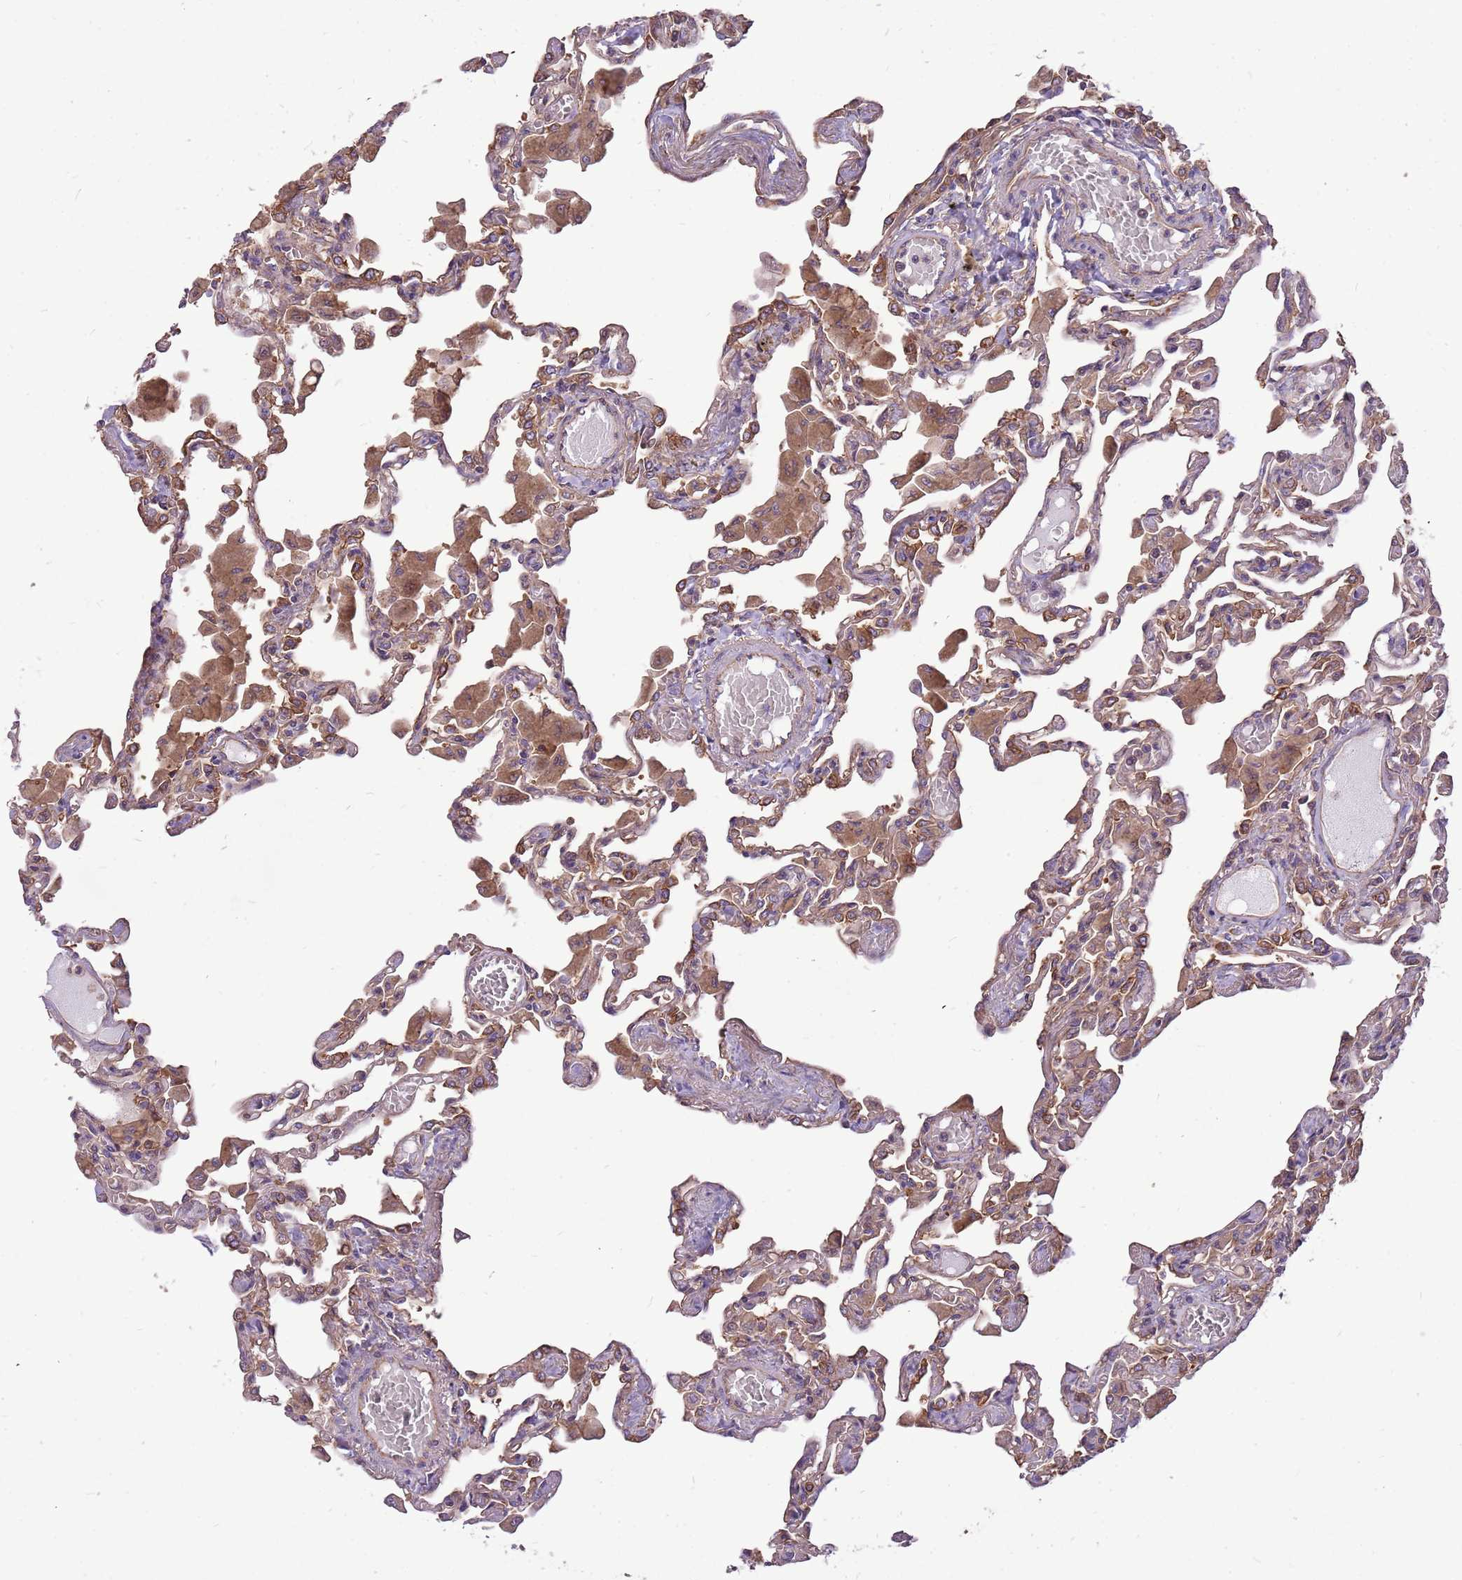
{"staining": {"intensity": "strong", "quantity": "25%-75%", "location": "cytoplasmic/membranous"}, "tissue": "lung", "cell_type": "Alveolar cells", "image_type": "normal", "snomed": [{"axis": "morphology", "description": "Normal tissue, NOS"}, {"axis": "topography", "description": "Bronchus"}, {"axis": "topography", "description": "Lung"}], "caption": "This image shows immunohistochemistry (IHC) staining of benign human lung, with high strong cytoplasmic/membranous staining in approximately 25%-75% of alveolar cells.", "gene": "WASHC4", "patient": {"sex": "female", "age": 49}}